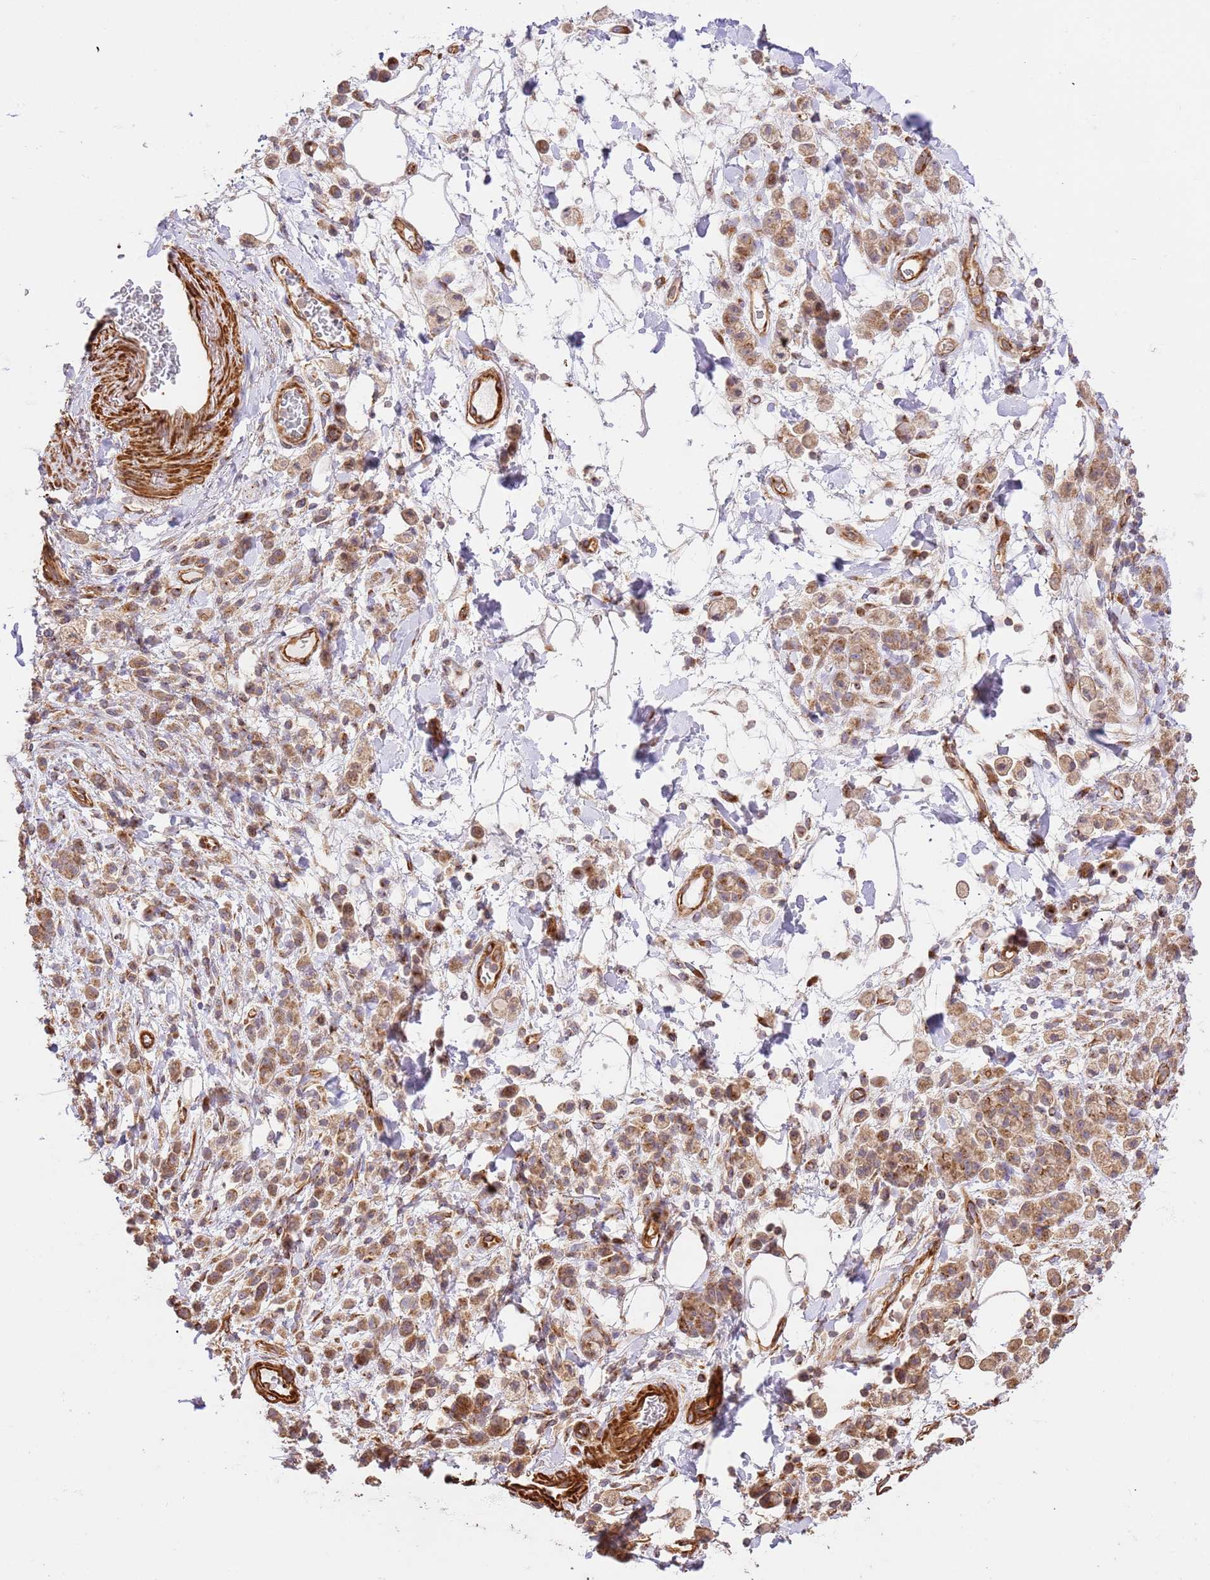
{"staining": {"intensity": "moderate", "quantity": ">75%", "location": "cytoplasmic/membranous"}, "tissue": "stomach cancer", "cell_type": "Tumor cells", "image_type": "cancer", "snomed": [{"axis": "morphology", "description": "Adenocarcinoma, NOS"}, {"axis": "topography", "description": "Stomach"}], "caption": "This is a micrograph of IHC staining of stomach adenocarcinoma, which shows moderate staining in the cytoplasmic/membranous of tumor cells.", "gene": "ZBTB39", "patient": {"sex": "male", "age": 77}}